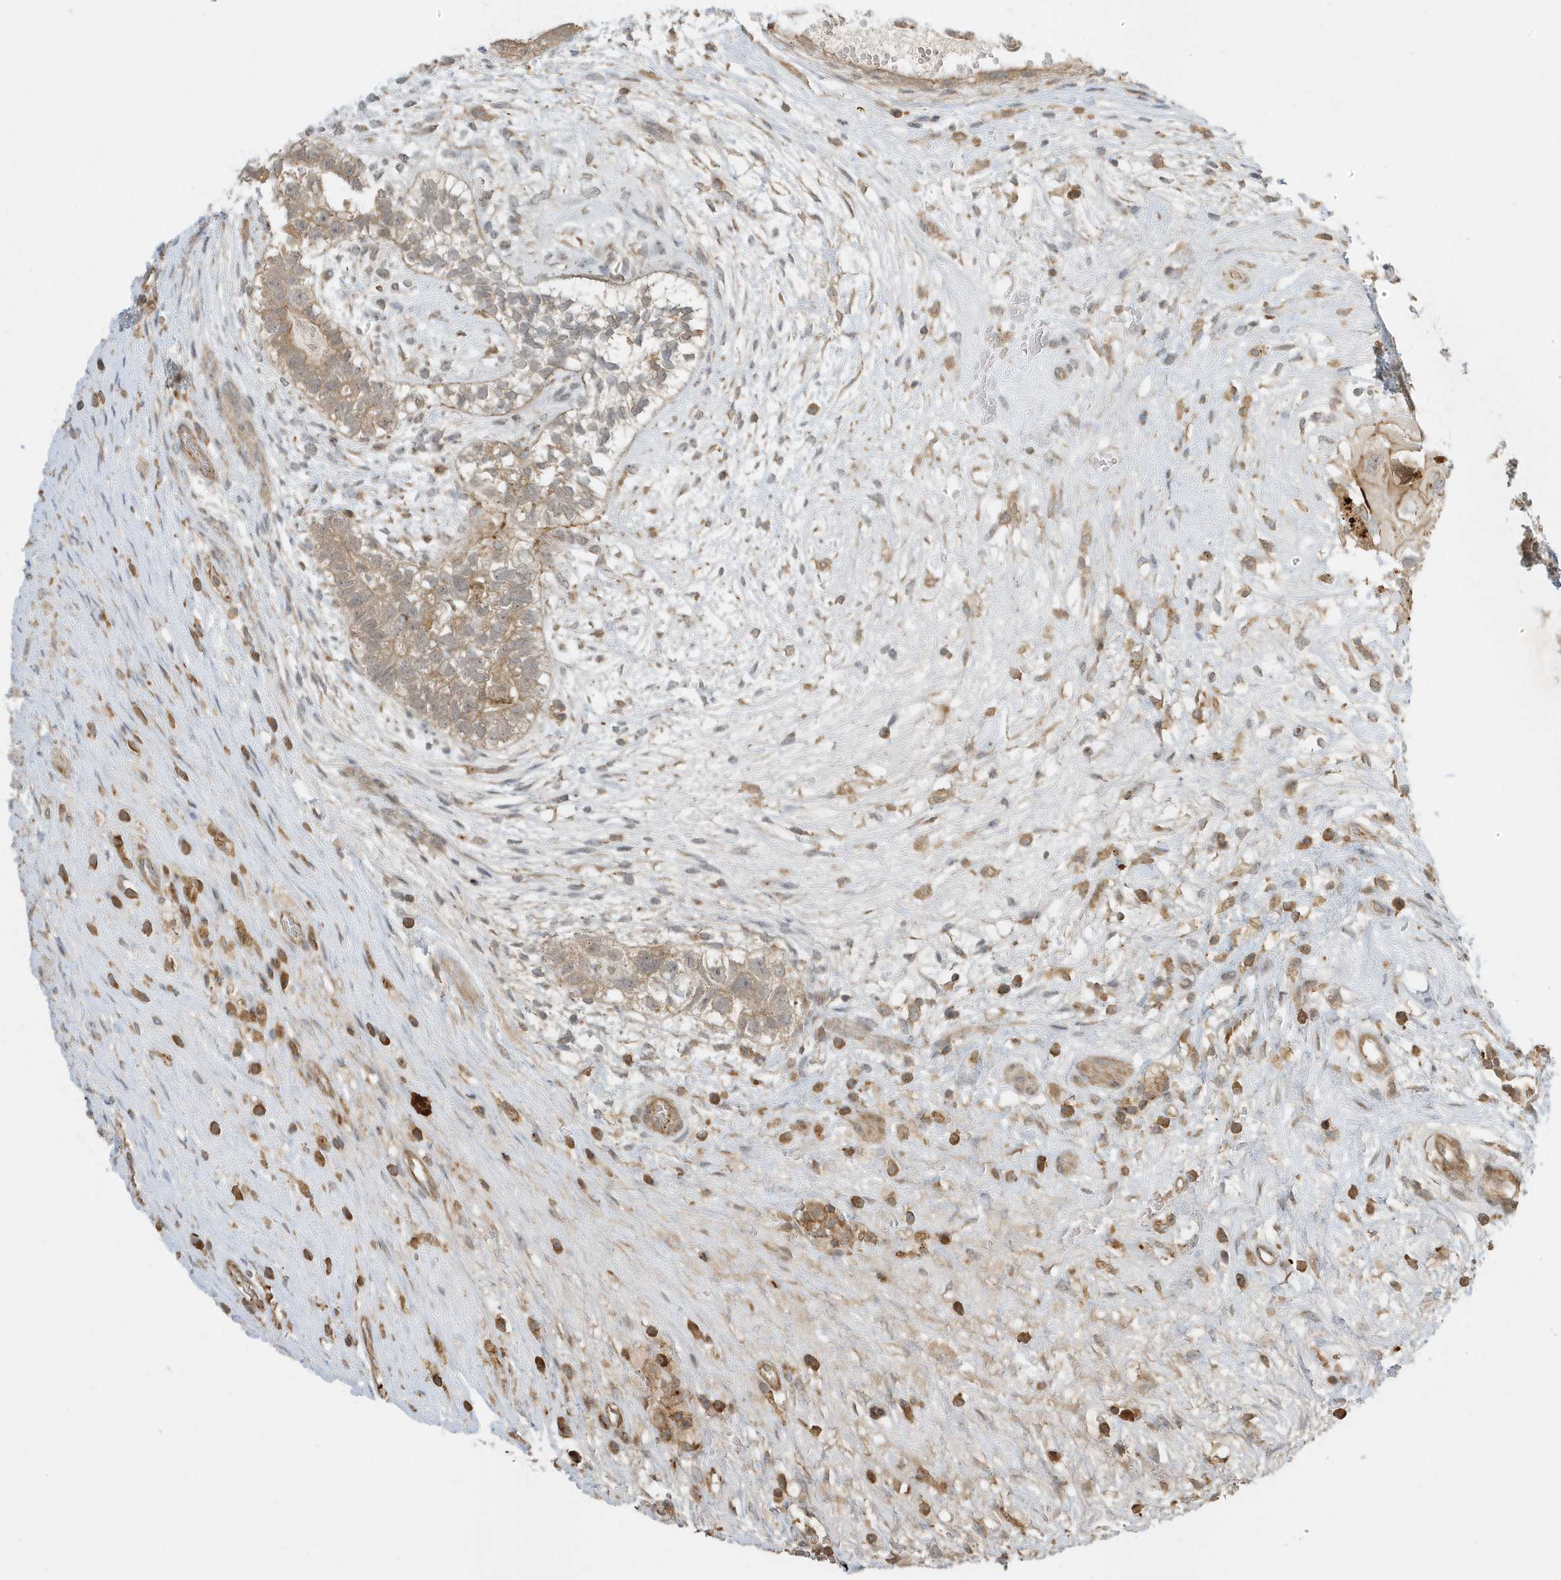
{"staining": {"intensity": "weak", "quantity": "<25%", "location": "cytoplasmic/membranous"}, "tissue": "testis cancer", "cell_type": "Tumor cells", "image_type": "cancer", "snomed": [{"axis": "morphology", "description": "Carcinoma, Embryonal, NOS"}, {"axis": "topography", "description": "Testis"}], "caption": "Immunohistochemical staining of human testis cancer (embryonal carcinoma) reveals no significant positivity in tumor cells.", "gene": "ZBTB8A", "patient": {"sex": "male", "age": 26}}